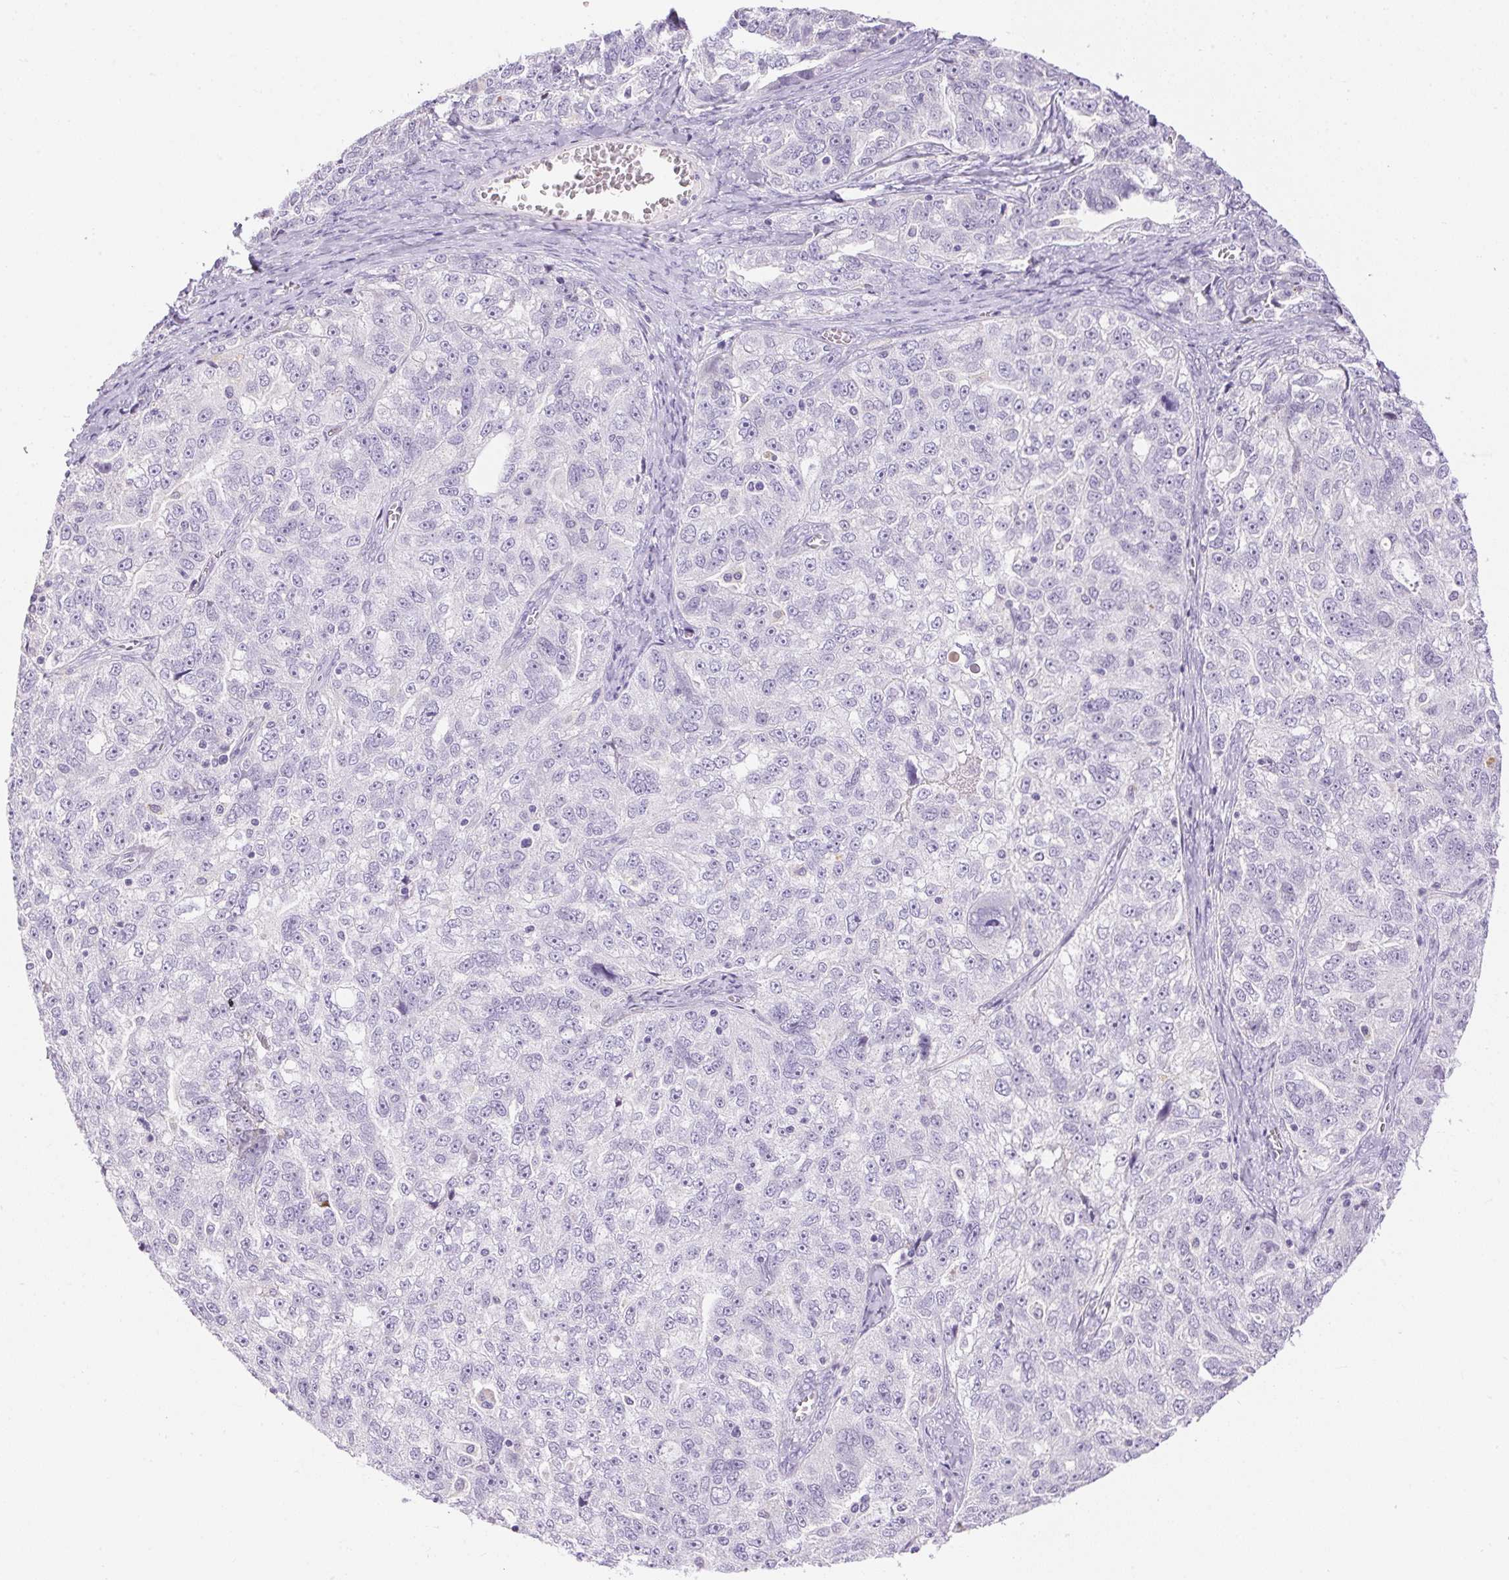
{"staining": {"intensity": "negative", "quantity": "none", "location": "none"}, "tissue": "ovarian cancer", "cell_type": "Tumor cells", "image_type": "cancer", "snomed": [{"axis": "morphology", "description": "Cystadenocarcinoma, serous, NOS"}, {"axis": "topography", "description": "Ovary"}], "caption": "High magnification brightfield microscopy of ovarian cancer (serous cystadenocarcinoma) stained with DAB (3,3'-diaminobenzidine) (brown) and counterstained with hematoxylin (blue): tumor cells show no significant expression.", "gene": "PNLIPRP3", "patient": {"sex": "female", "age": 51}}